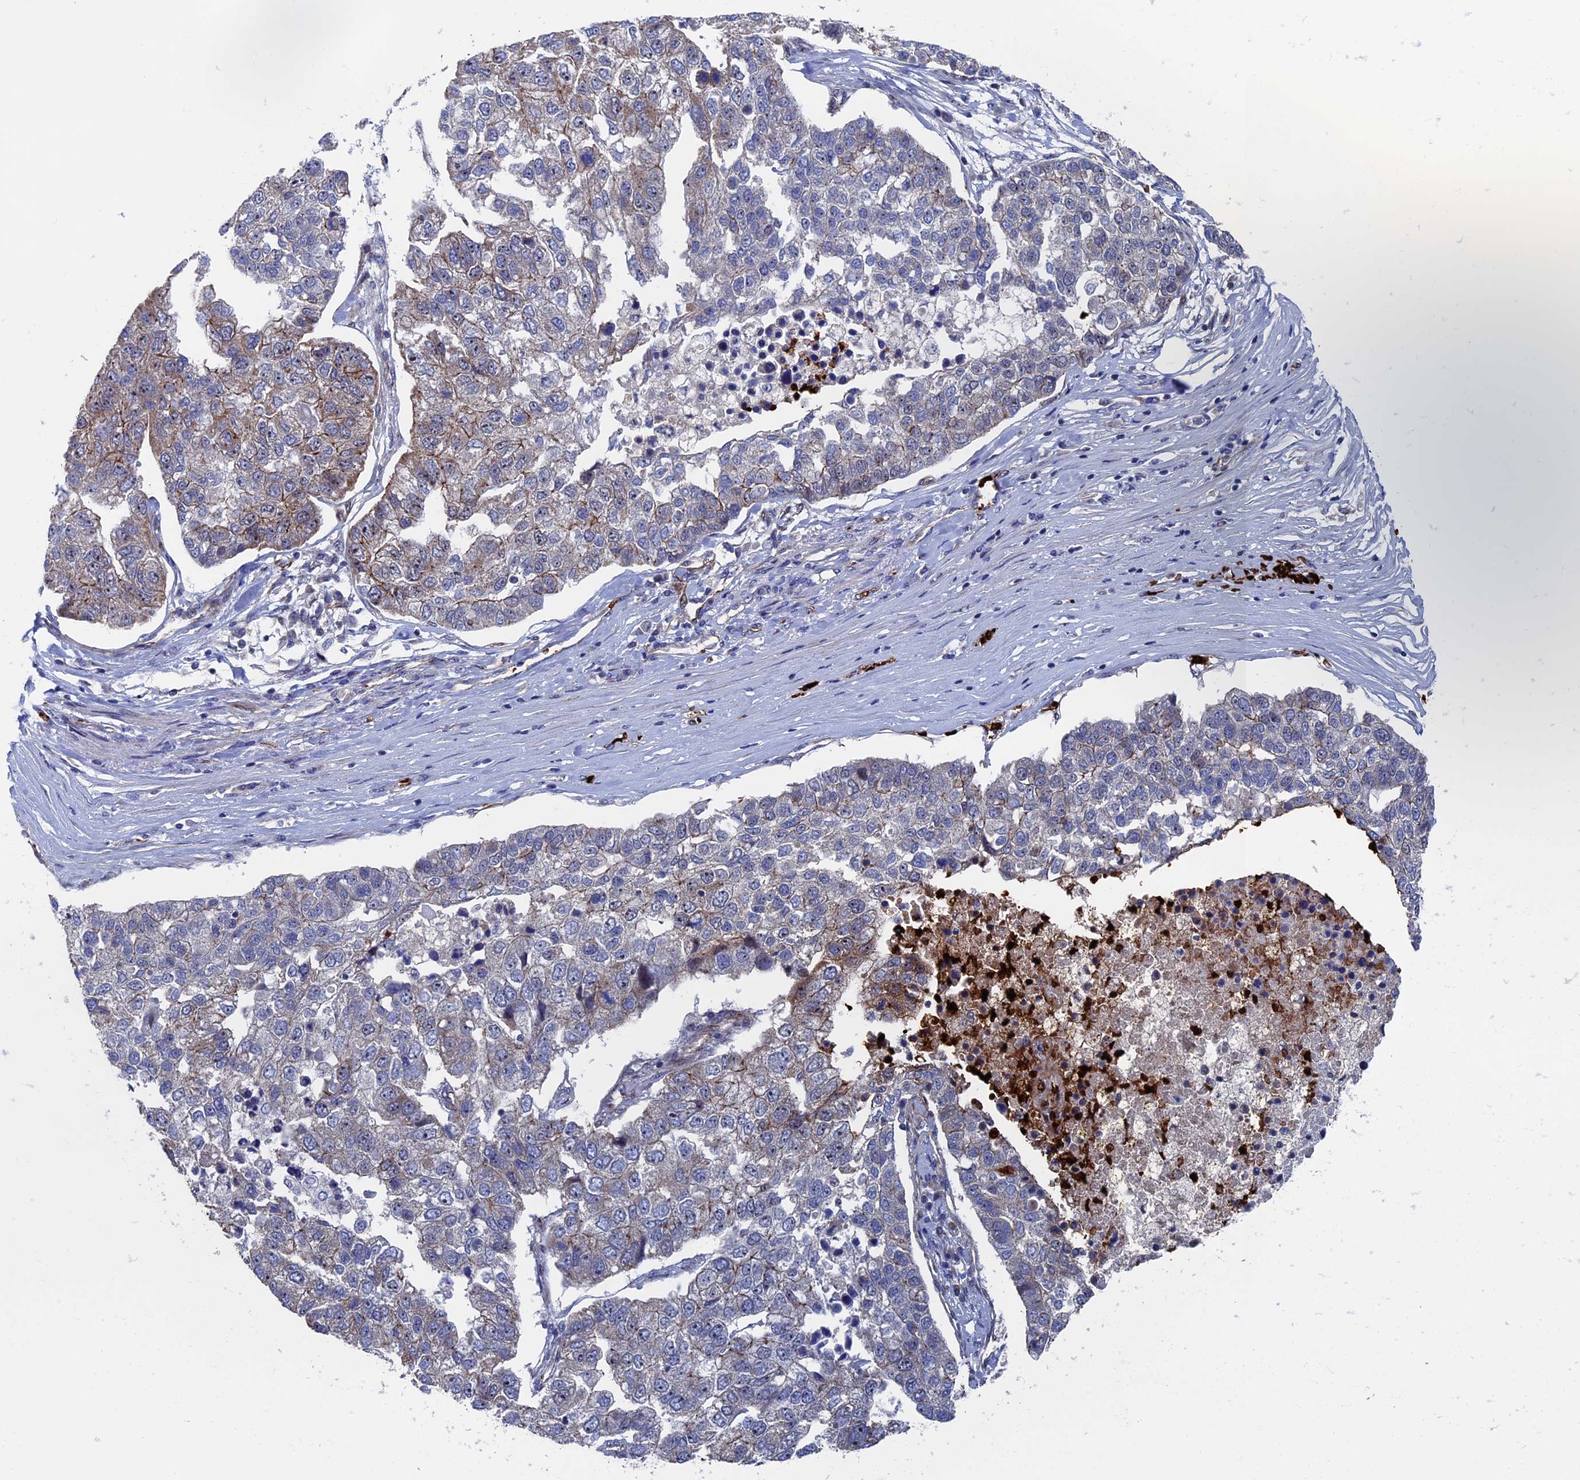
{"staining": {"intensity": "weak", "quantity": "<25%", "location": "cytoplasmic/membranous"}, "tissue": "pancreatic cancer", "cell_type": "Tumor cells", "image_type": "cancer", "snomed": [{"axis": "morphology", "description": "Adenocarcinoma, NOS"}, {"axis": "topography", "description": "Pancreas"}], "caption": "A micrograph of human pancreatic cancer (adenocarcinoma) is negative for staining in tumor cells.", "gene": "EXOSC9", "patient": {"sex": "female", "age": 61}}